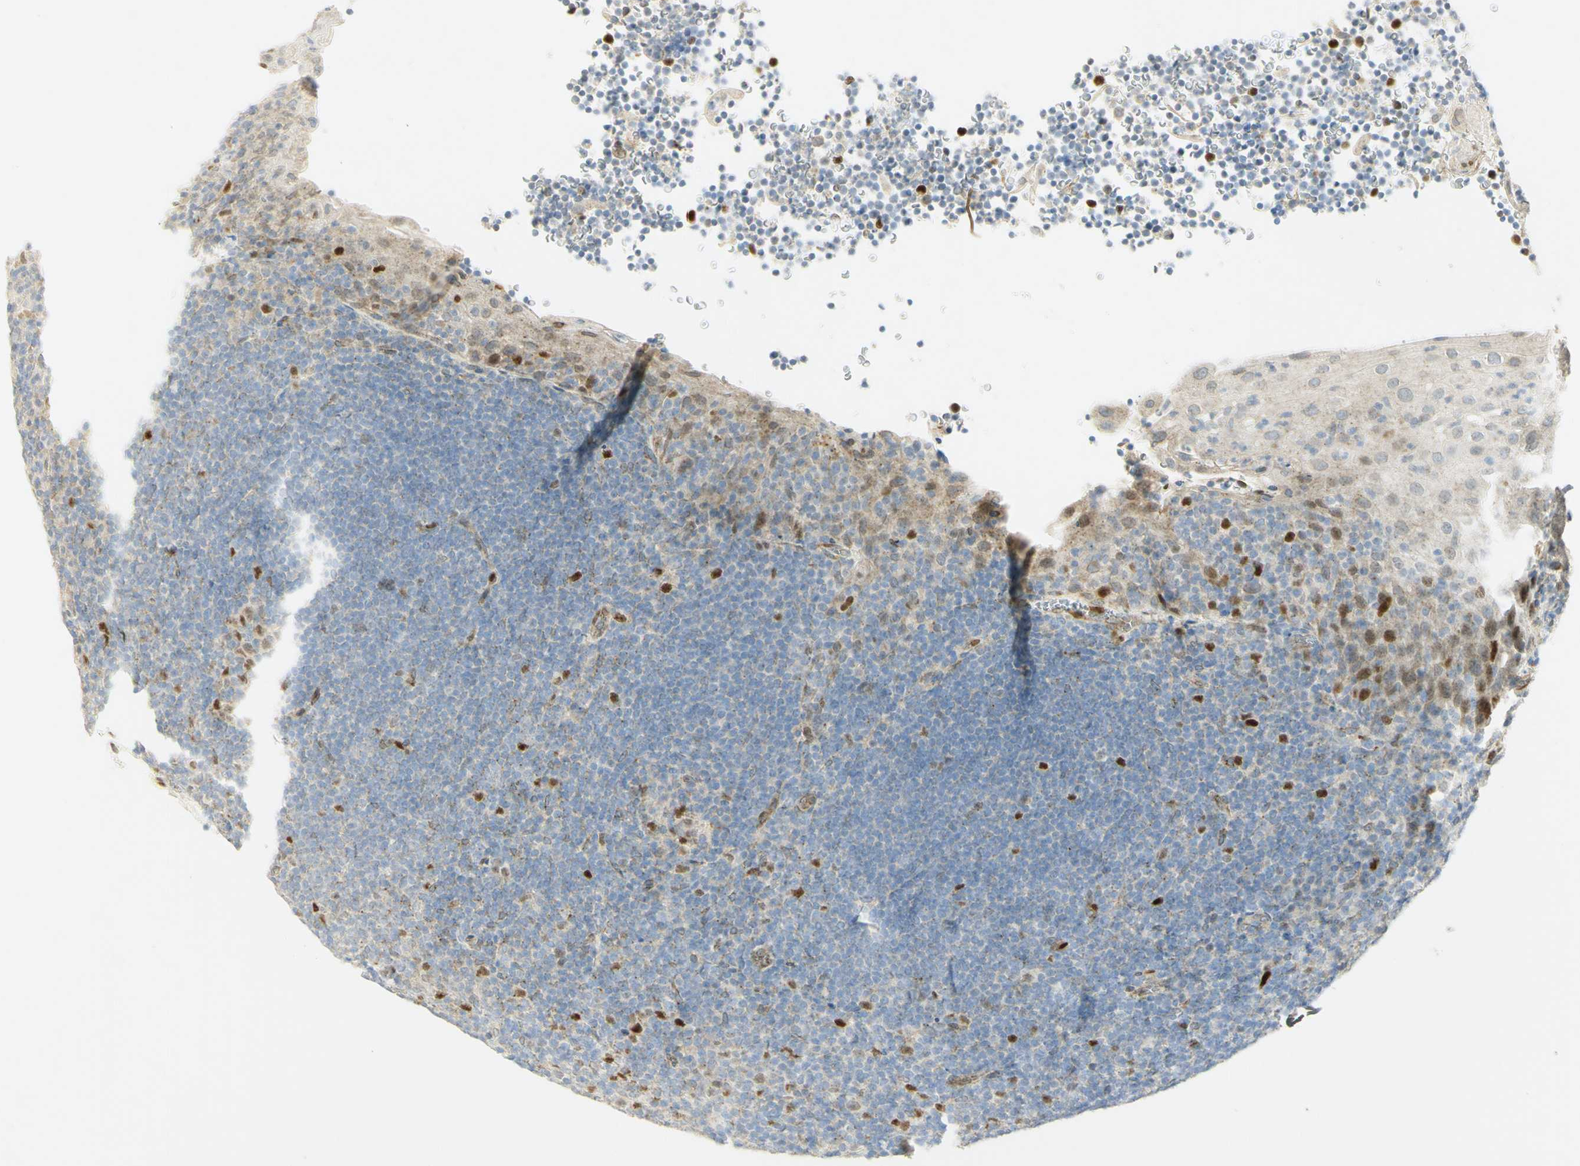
{"staining": {"intensity": "strong", "quantity": "<25%", "location": "nuclear"}, "tissue": "tonsil", "cell_type": "Germinal center cells", "image_type": "normal", "snomed": [{"axis": "morphology", "description": "Normal tissue, NOS"}, {"axis": "topography", "description": "Tonsil"}], "caption": "Protein staining by IHC demonstrates strong nuclear staining in about <25% of germinal center cells in normal tonsil. (DAB (3,3'-diaminobenzidine) = brown stain, brightfield microscopy at high magnification).", "gene": "E2F1", "patient": {"sex": "male", "age": 37}}